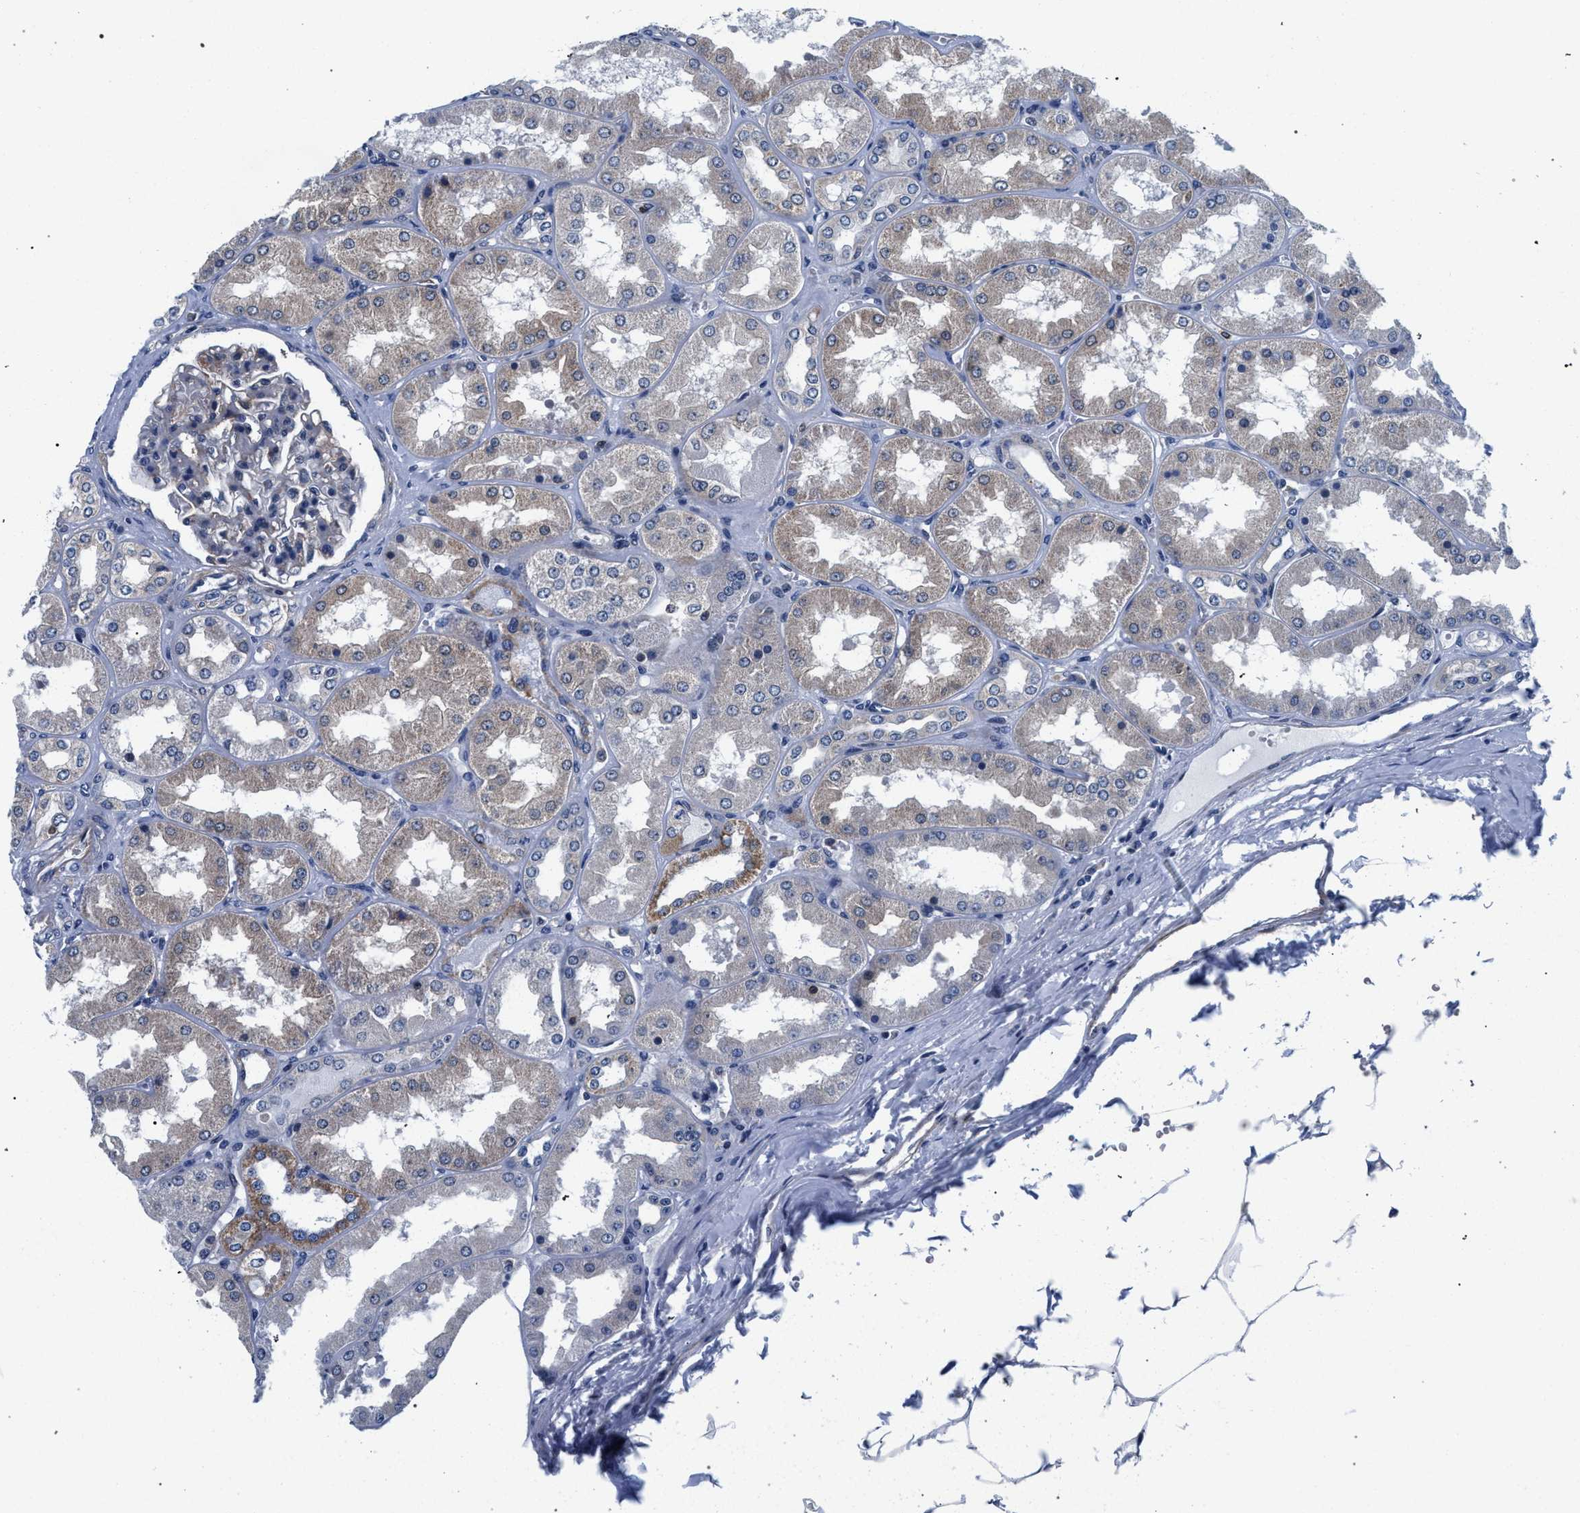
{"staining": {"intensity": "negative", "quantity": "none", "location": "none"}, "tissue": "kidney", "cell_type": "Cells in glomeruli", "image_type": "normal", "snomed": [{"axis": "morphology", "description": "Normal tissue, NOS"}, {"axis": "topography", "description": "Kidney"}], "caption": "Immunohistochemistry (IHC) micrograph of benign human kidney stained for a protein (brown), which displays no positivity in cells in glomeruli.", "gene": "LASP1", "patient": {"sex": "female", "age": 56}}